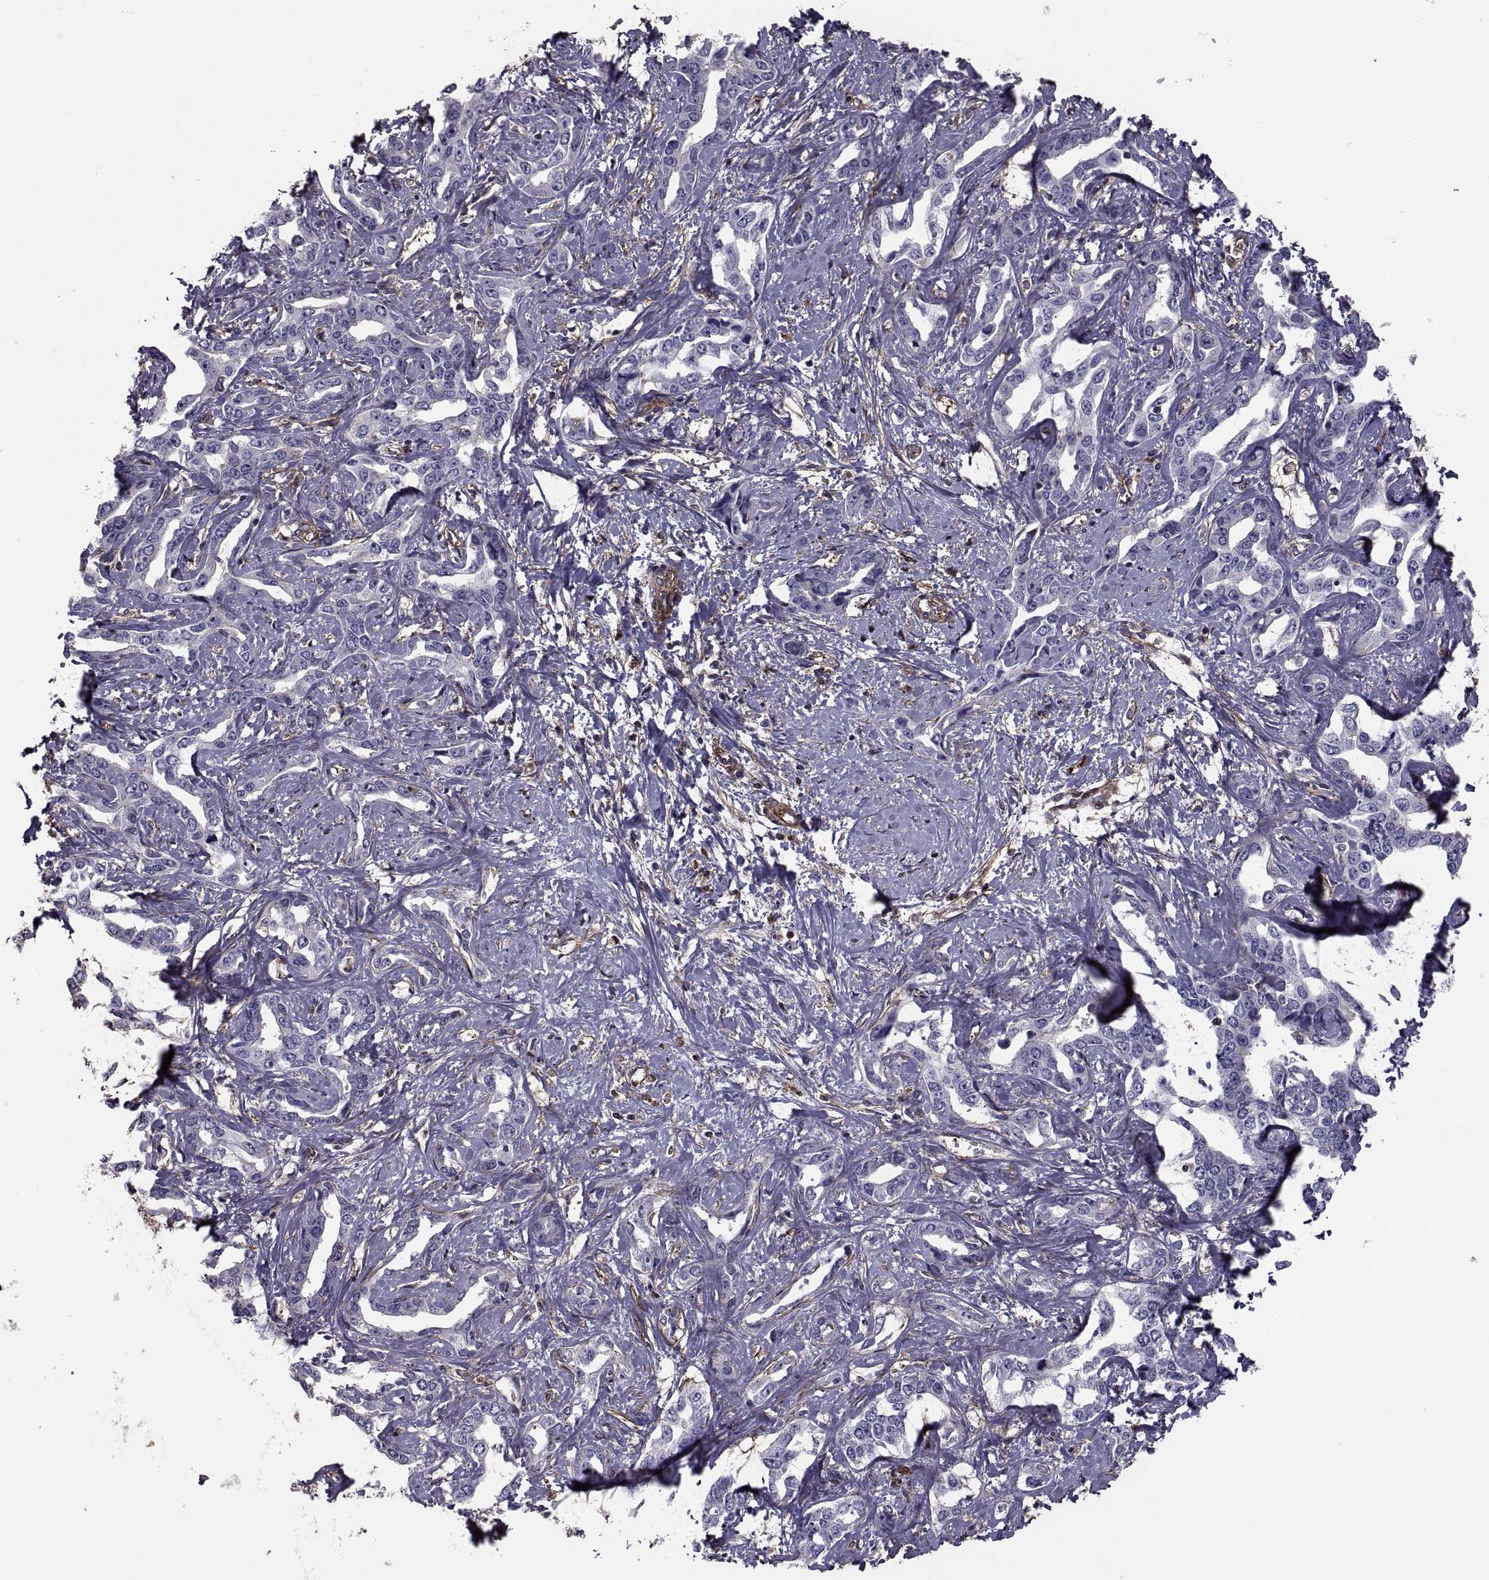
{"staining": {"intensity": "negative", "quantity": "none", "location": "none"}, "tissue": "liver cancer", "cell_type": "Tumor cells", "image_type": "cancer", "snomed": [{"axis": "morphology", "description": "Cholangiocarcinoma"}, {"axis": "topography", "description": "Liver"}], "caption": "High magnification brightfield microscopy of liver cancer (cholangiocarcinoma) stained with DAB (brown) and counterstained with hematoxylin (blue): tumor cells show no significant expression.", "gene": "MYH9", "patient": {"sex": "male", "age": 59}}